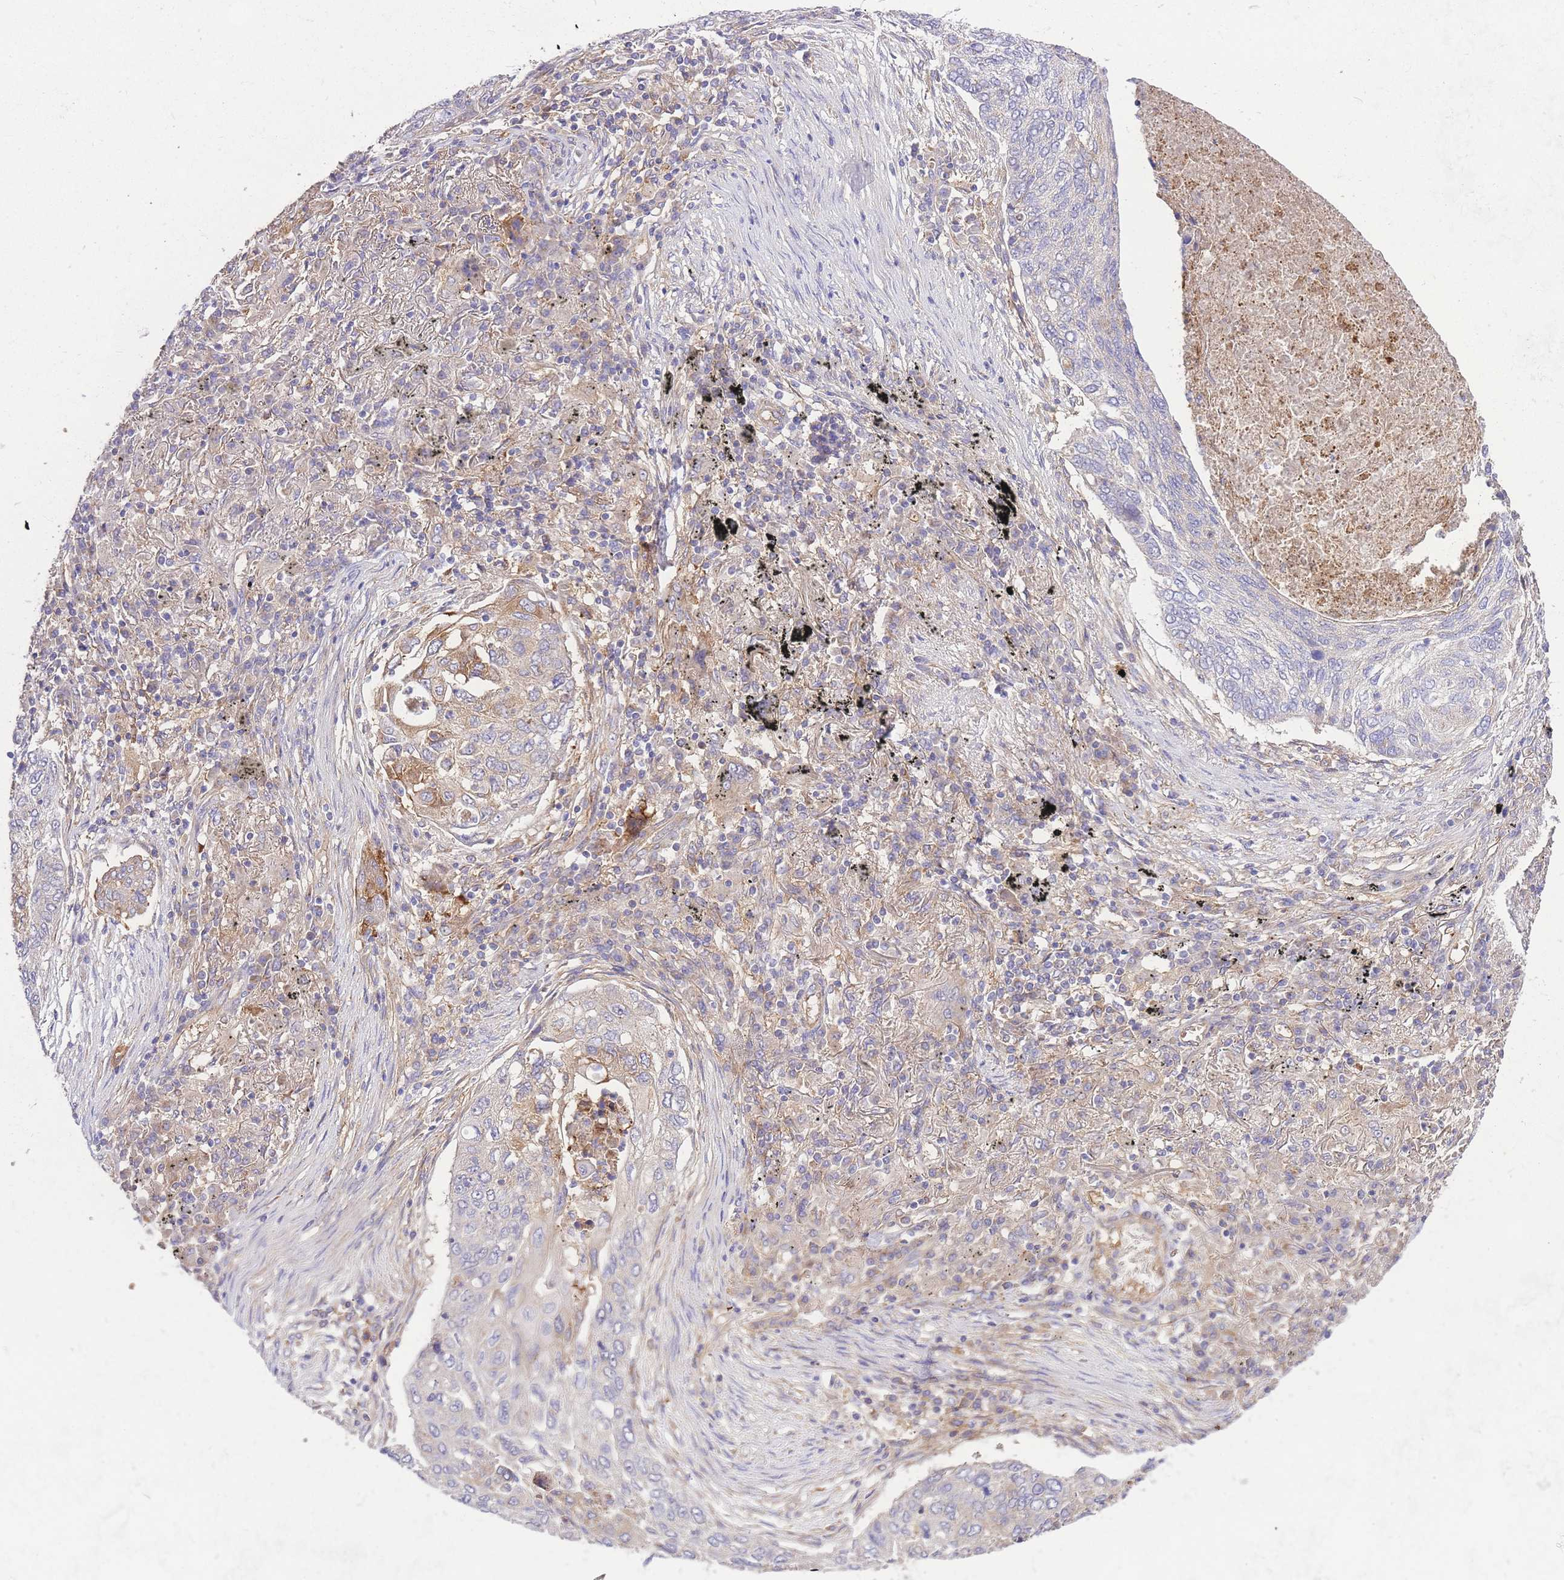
{"staining": {"intensity": "negative", "quantity": "none", "location": "none"}, "tissue": "lung cancer", "cell_type": "Tumor cells", "image_type": "cancer", "snomed": [{"axis": "morphology", "description": "Squamous cell carcinoma, NOS"}, {"axis": "topography", "description": "Lung"}], "caption": "Tumor cells show no significant positivity in squamous cell carcinoma (lung).", "gene": "INSYN2B", "patient": {"sex": "female", "age": 63}}